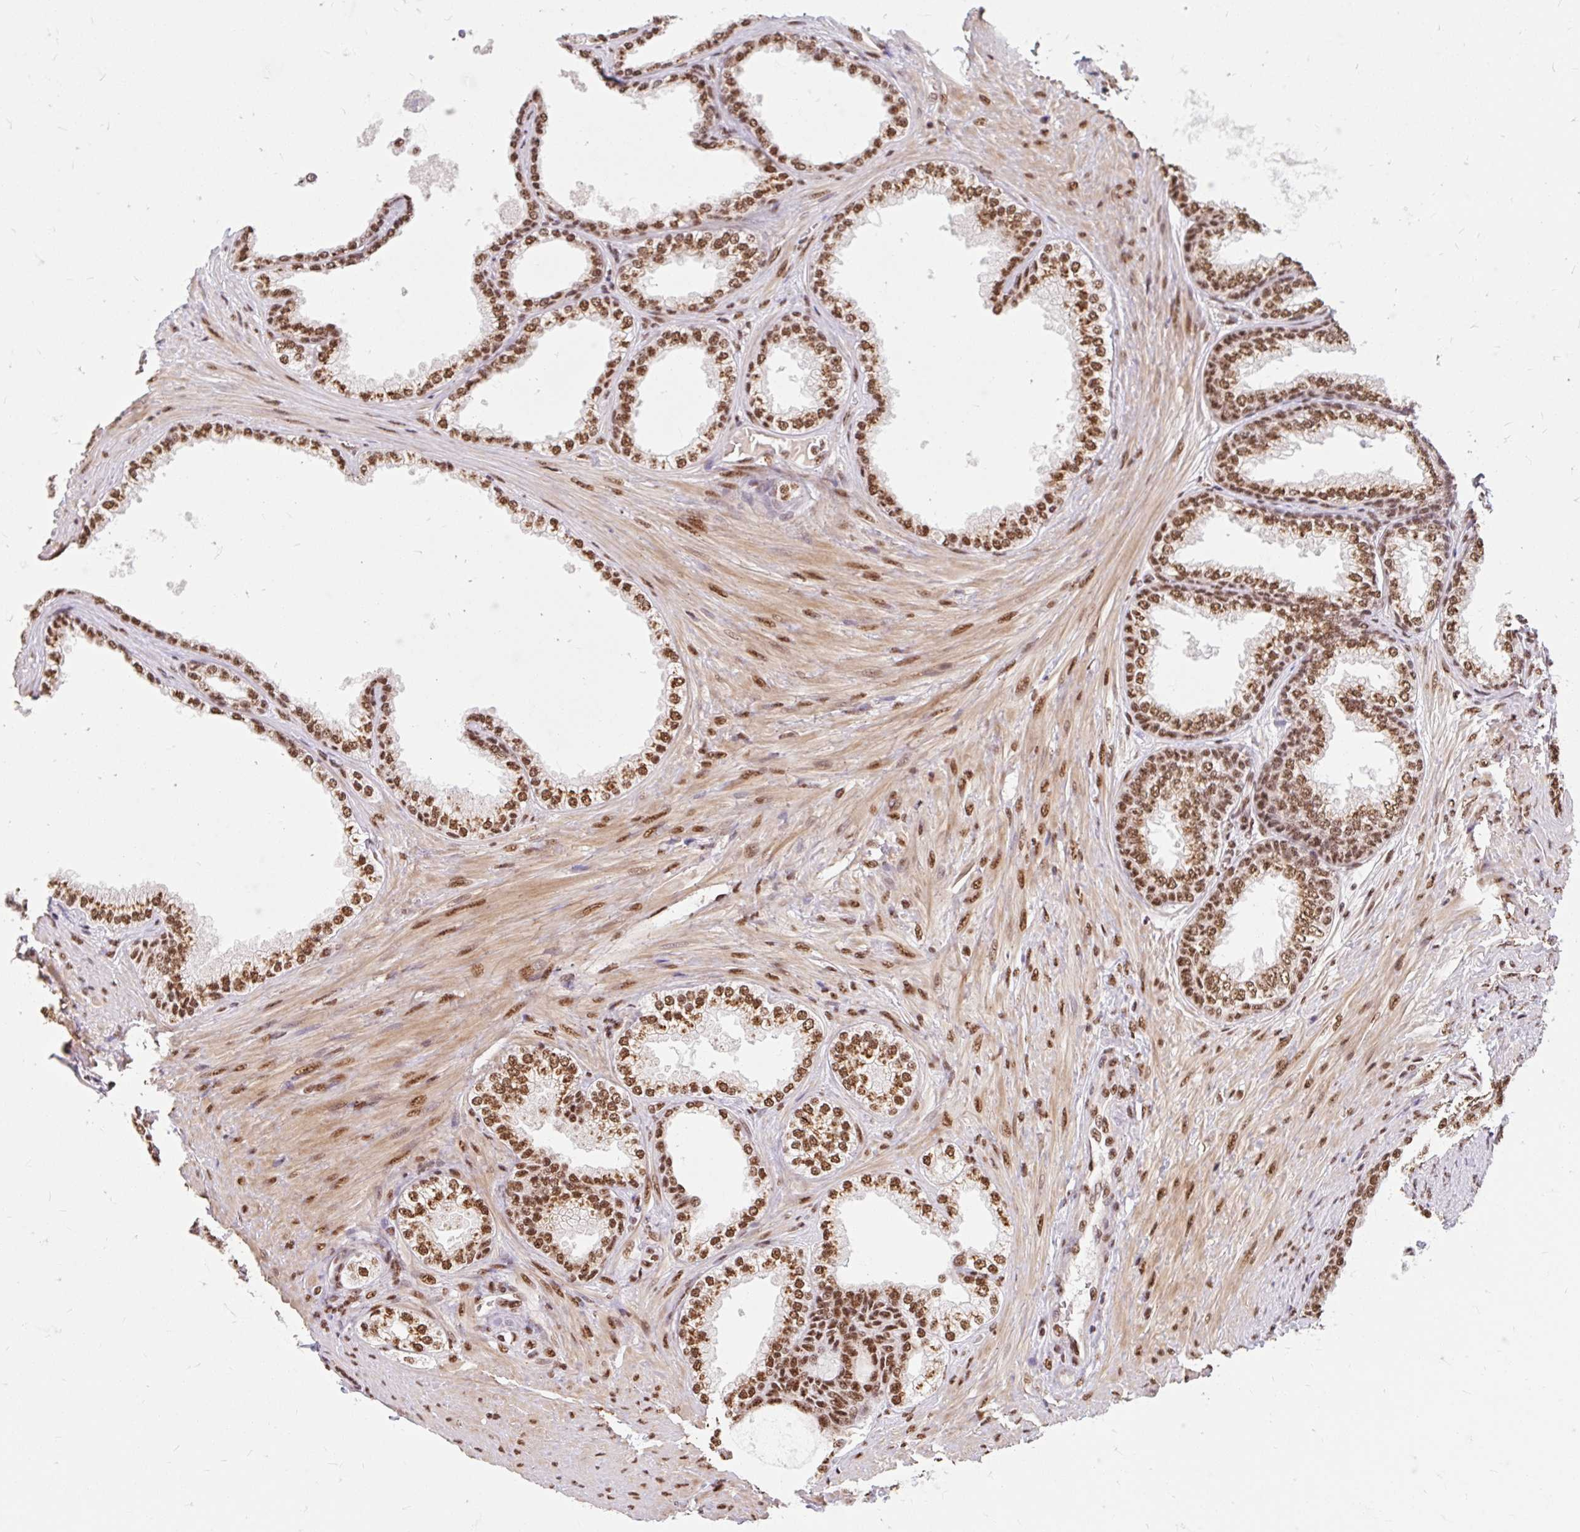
{"staining": {"intensity": "strong", "quantity": ">75%", "location": "nuclear"}, "tissue": "prostate", "cell_type": "Glandular cells", "image_type": "normal", "snomed": [{"axis": "morphology", "description": "Normal tissue, NOS"}, {"axis": "topography", "description": "Prostate"}], "caption": "Immunohistochemical staining of normal prostate exhibits high levels of strong nuclear positivity in about >75% of glandular cells.", "gene": "BICRA", "patient": {"sex": "male", "age": 76}}